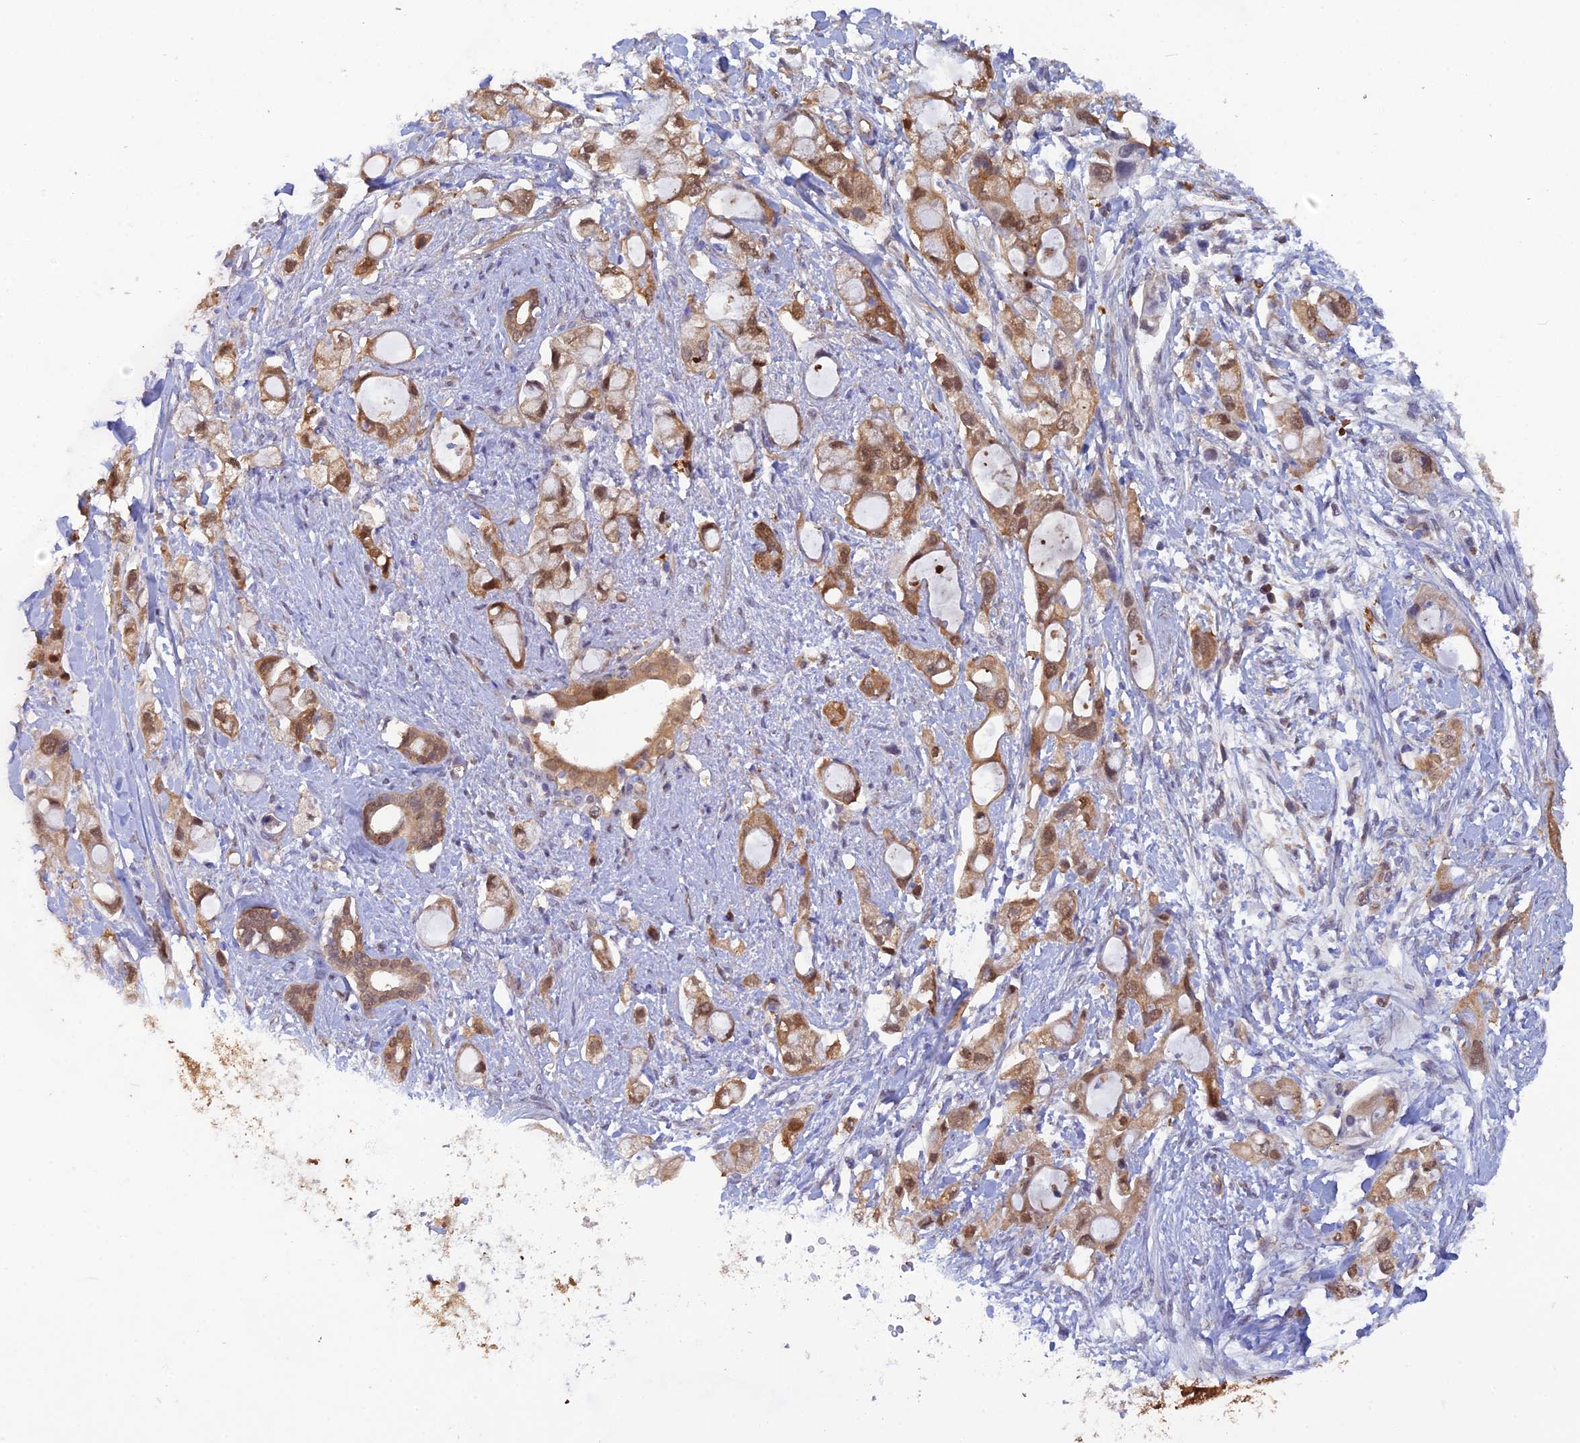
{"staining": {"intensity": "moderate", "quantity": ">75%", "location": "cytoplasmic/membranous,nuclear"}, "tissue": "pancreatic cancer", "cell_type": "Tumor cells", "image_type": "cancer", "snomed": [{"axis": "morphology", "description": "Adenocarcinoma, NOS"}, {"axis": "topography", "description": "Pancreas"}], "caption": "Moderate cytoplasmic/membranous and nuclear positivity is present in about >75% of tumor cells in adenocarcinoma (pancreatic).", "gene": "HINT1", "patient": {"sex": "female", "age": 56}}